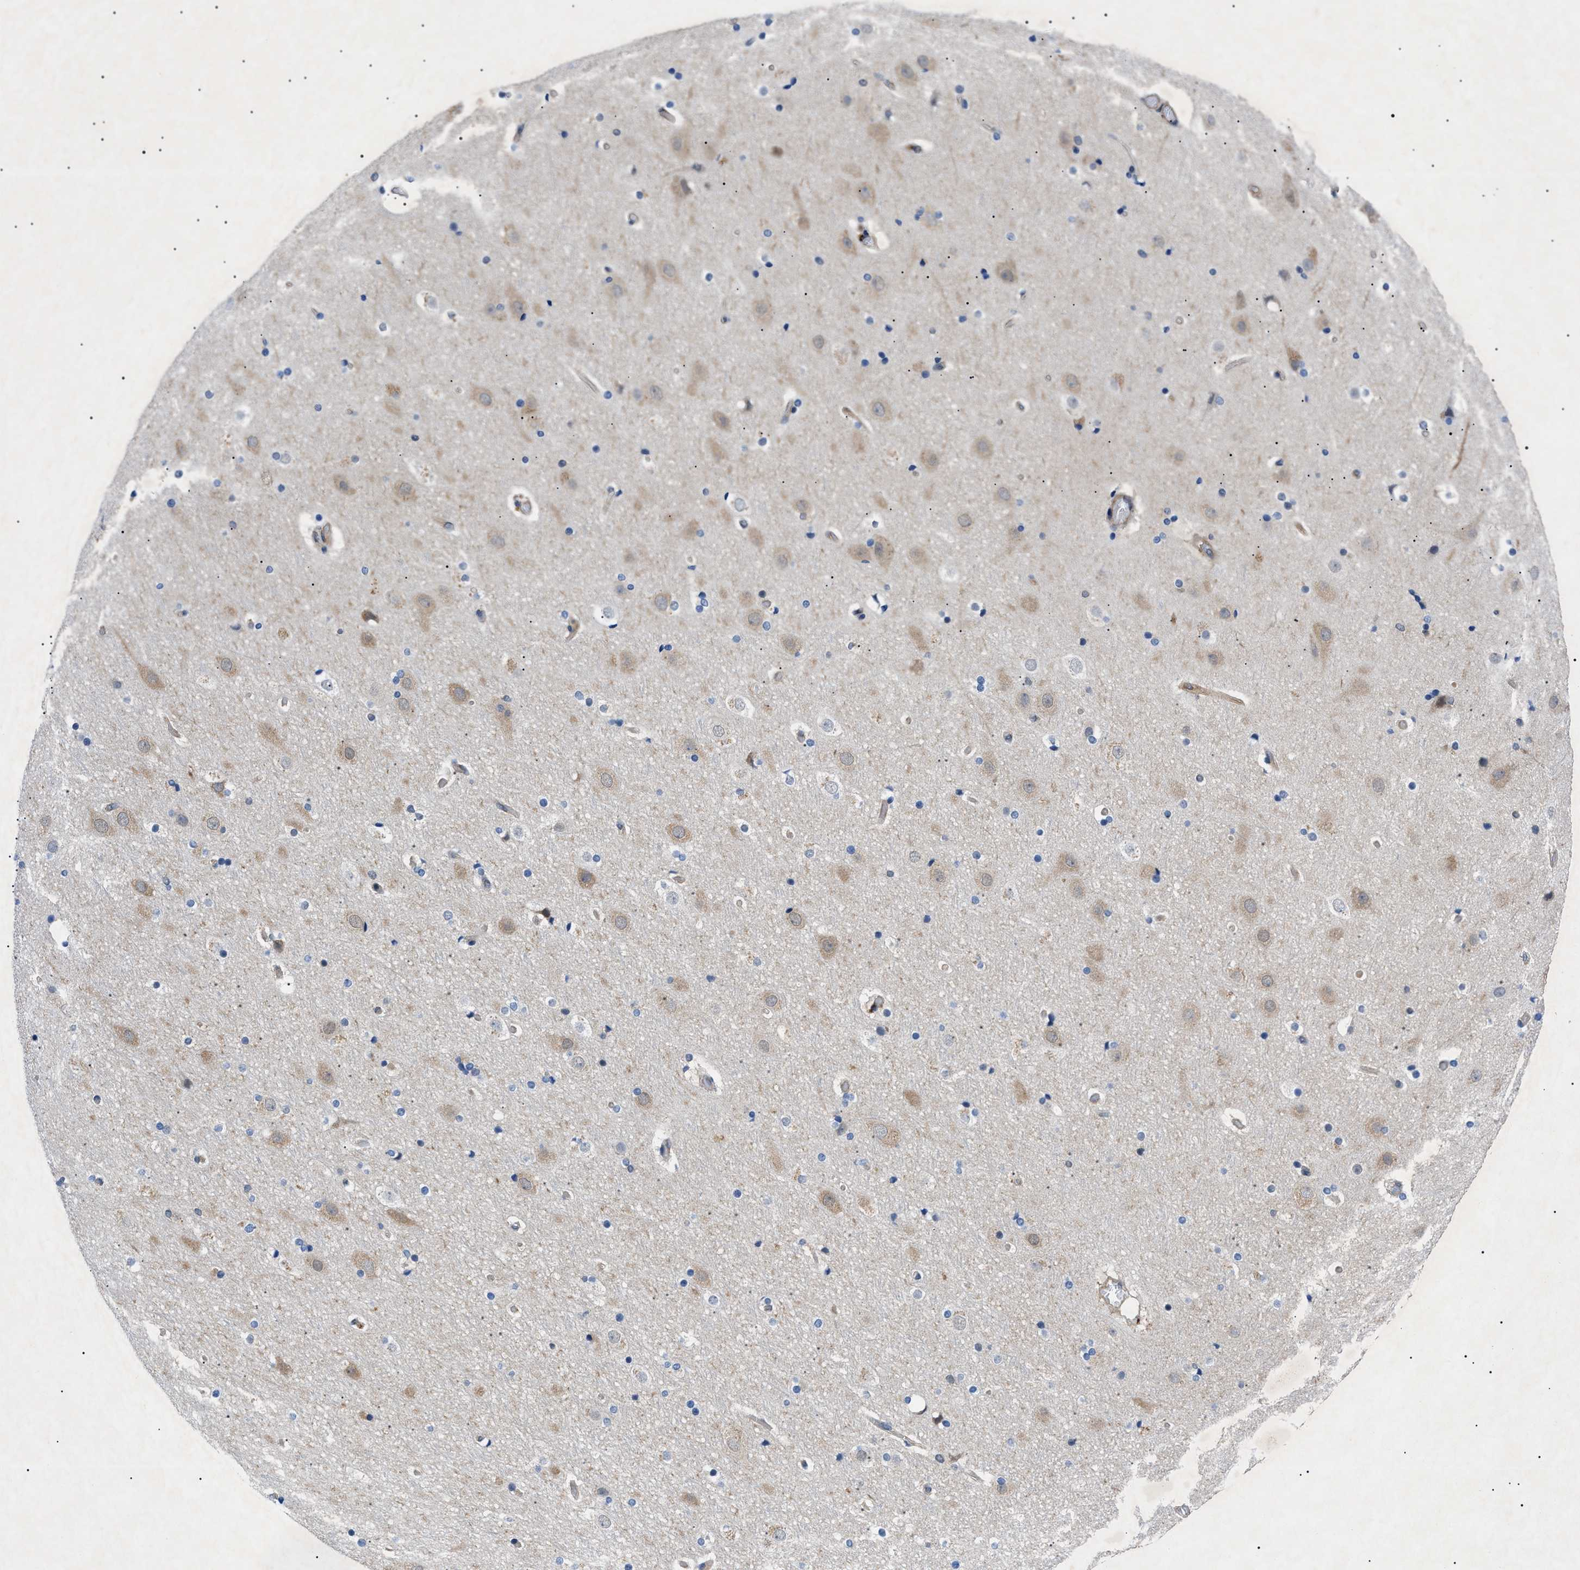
{"staining": {"intensity": "weak", "quantity": "<25%", "location": "cytoplasmic/membranous"}, "tissue": "cerebral cortex", "cell_type": "Endothelial cells", "image_type": "normal", "snomed": [{"axis": "morphology", "description": "Normal tissue, NOS"}, {"axis": "topography", "description": "Cerebral cortex"}], "caption": "A high-resolution histopathology image shows IHC staining of unremarkable cerebral cortex, which displays no significant positivity in endothelial cells. (DAB immunohistochemistry with hematoxylin counter stain).", "gene": "RIPK1", "patient": {"sex": "male", "age": 57}}